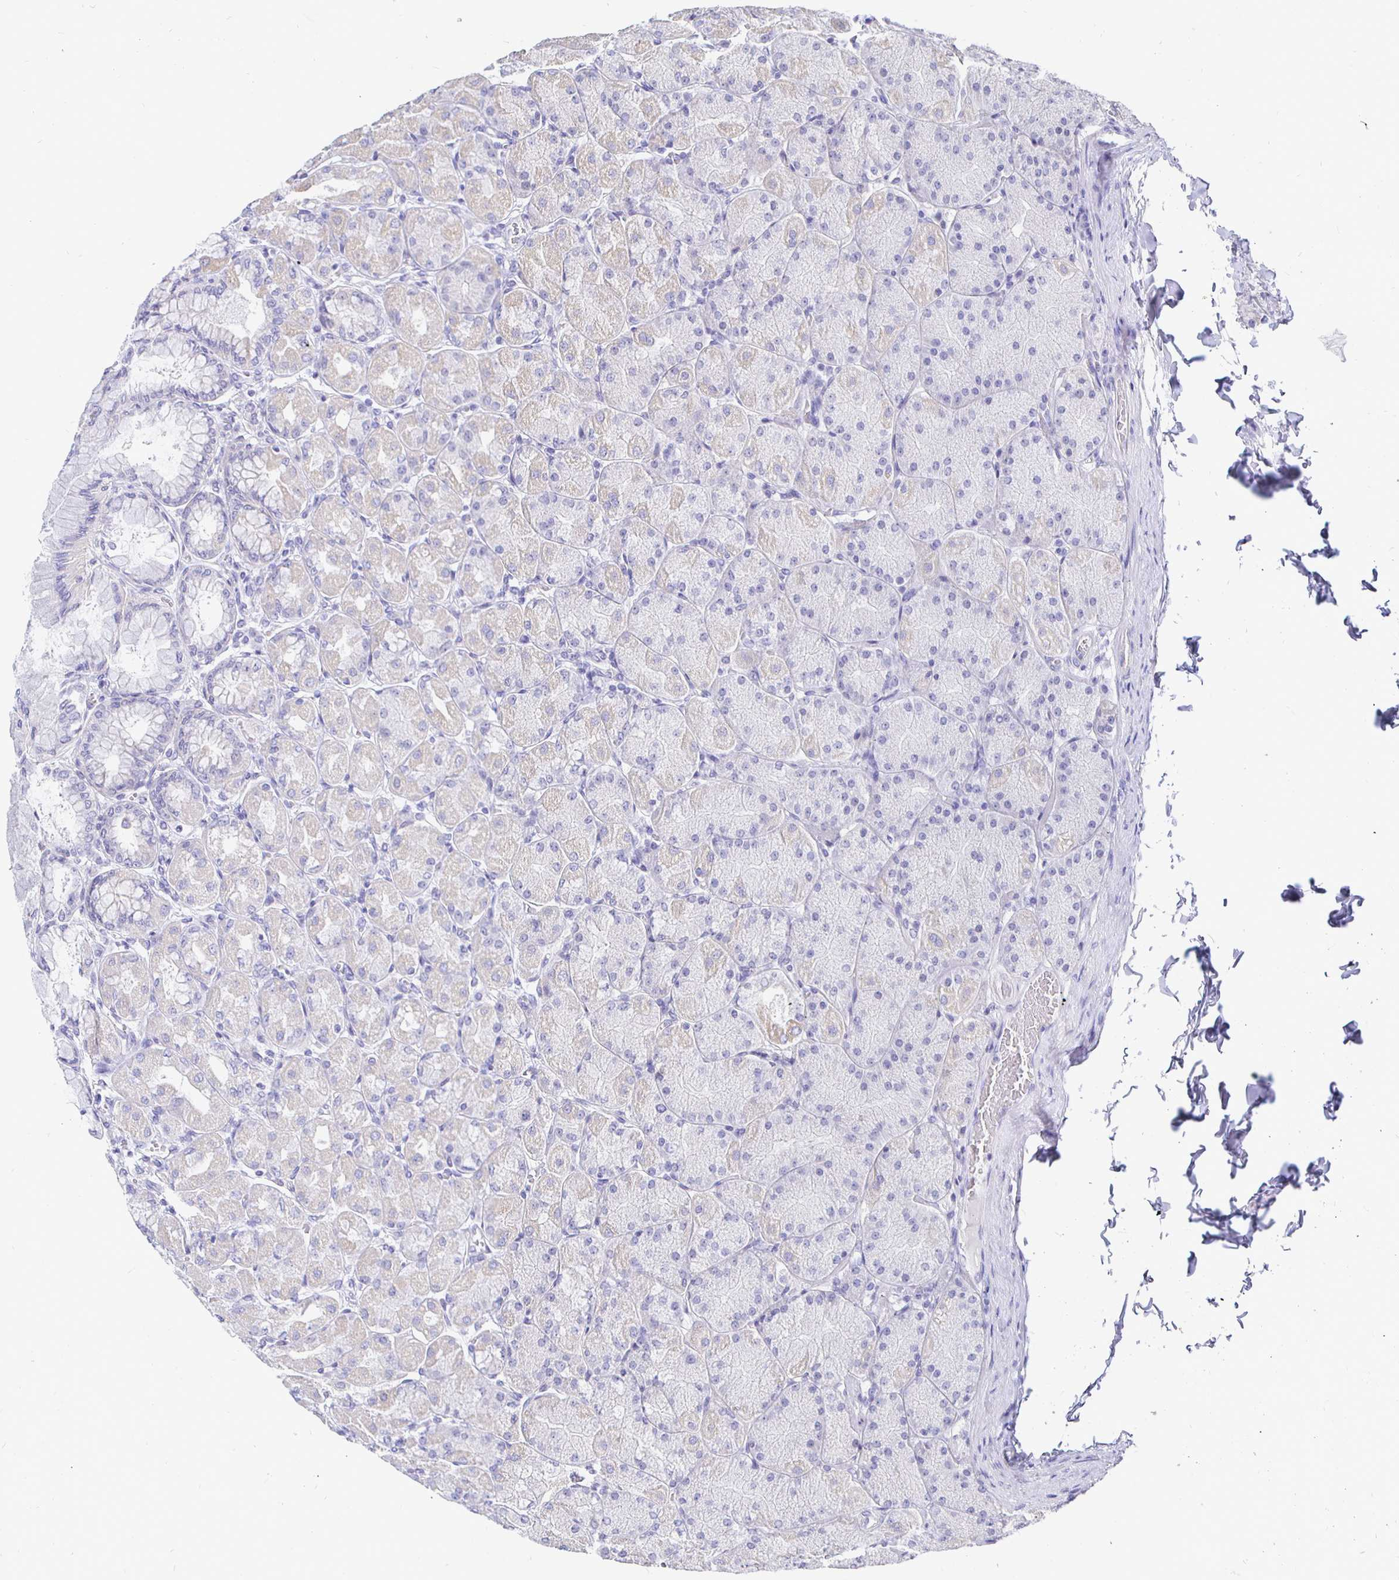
{"staining": {"intensity": "weak", "quantity": "<25%", "location": "cytoplasmic/membranous"}, "tissue": "stomach", "cell_type": "Glandular cells", "image_type": "normal", "snomed": [{"axis": "morphology", "description": "Normal tissue, NOS"}, {"axis": "topography", "description": "Stomach, upper"}], "caption": "The immunohistochemistry micrograph has no significant expression in glandular cells of stomach.", "gene": "CR2", "patient": {"sex": "female", "age": 56}}